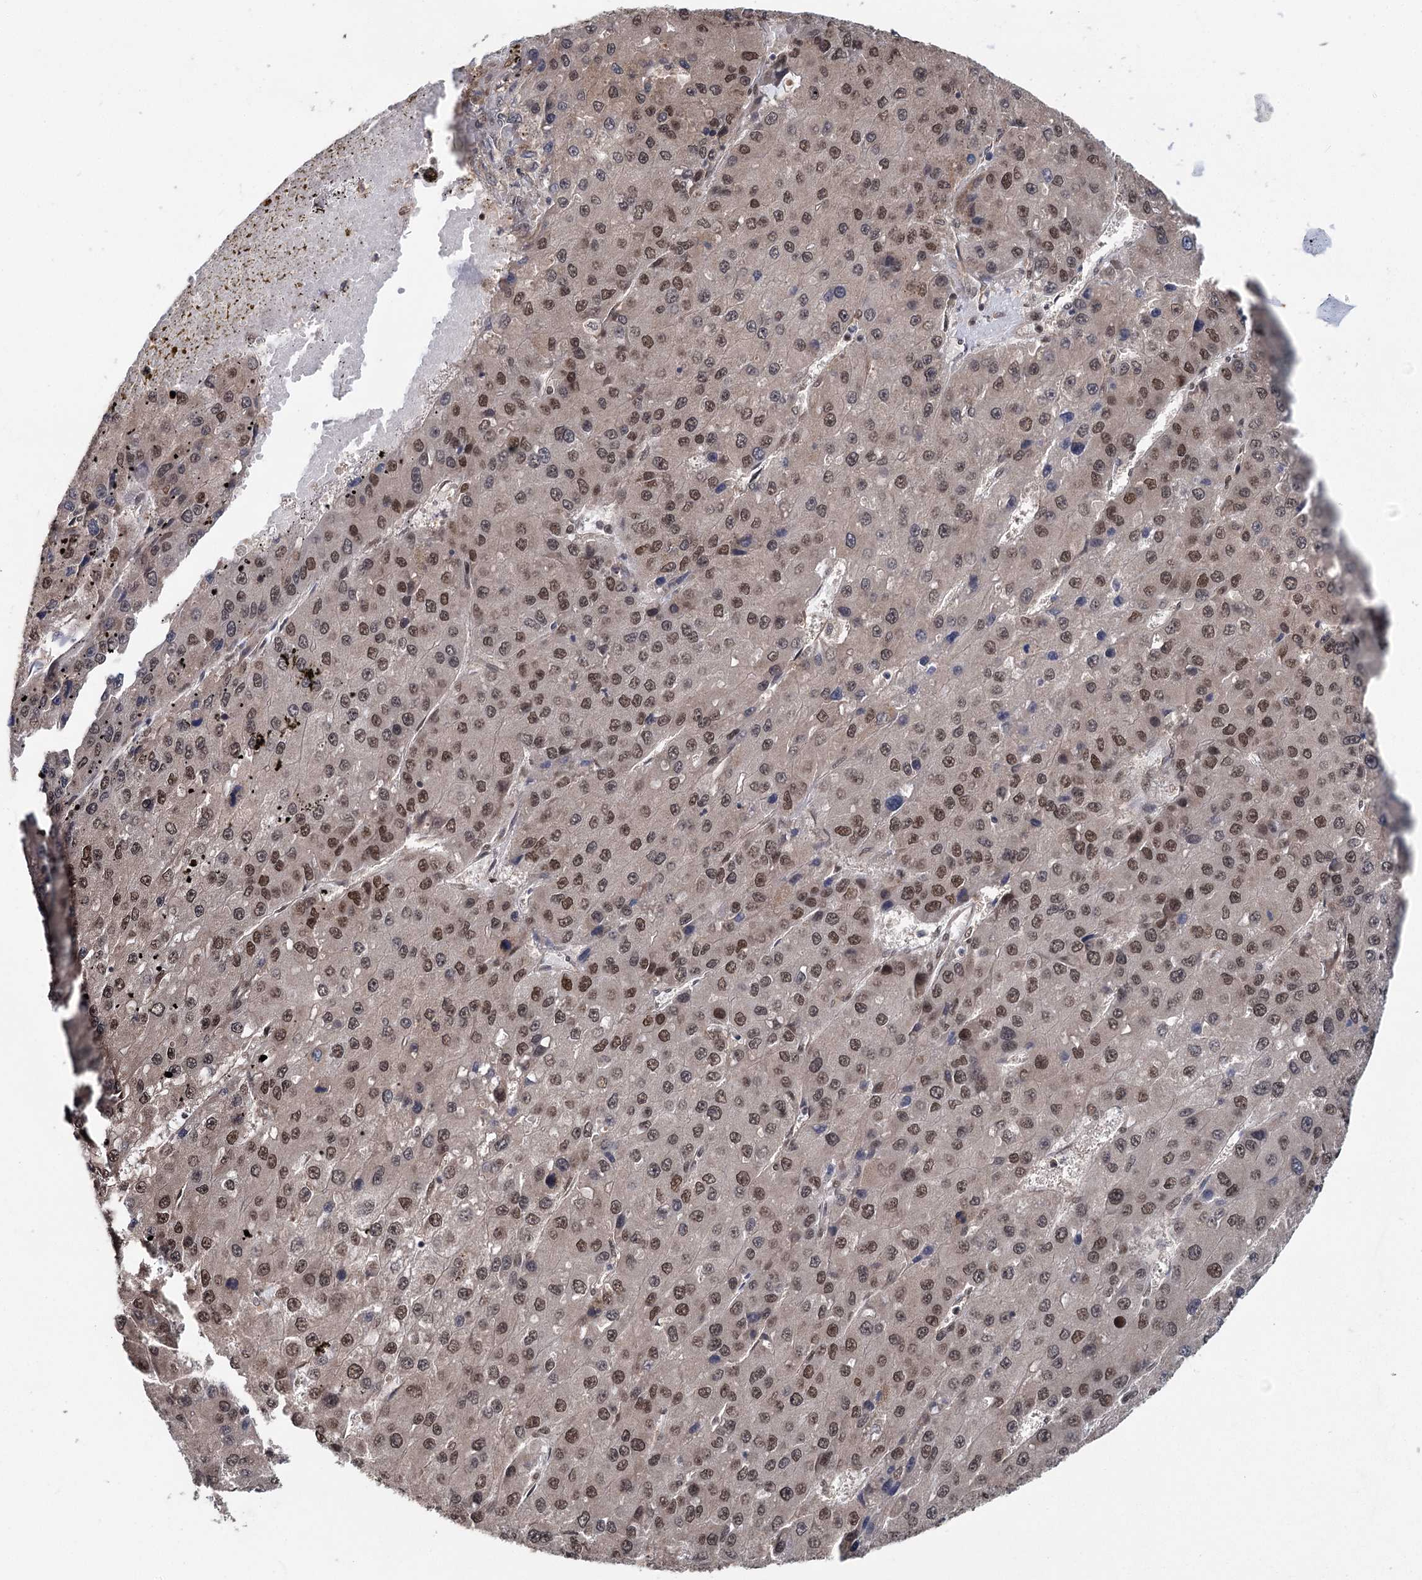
{"staining": {"intensity": "moderate", "quantity": ">75%", "location": "nuclear"}, "tissue": "liver cancer", "cell_type": "Tumor cells", "image_type": "cancer", "snomed": [{"axis": "morphology", "description": "Carcinoma, Hepatocellular, NOS"}, {"axis": "topography", "description": "Liver"}], "caption": "DAB (3,3'-diaminobenzidine) immunohistochemical staining of liver cancer (hepatocellular carcinoma) displays moderate nuclear protein staining in about >75% of tumor cells.", "gene": "MYG1", "patient": {"sex": "female", "age": 73}}